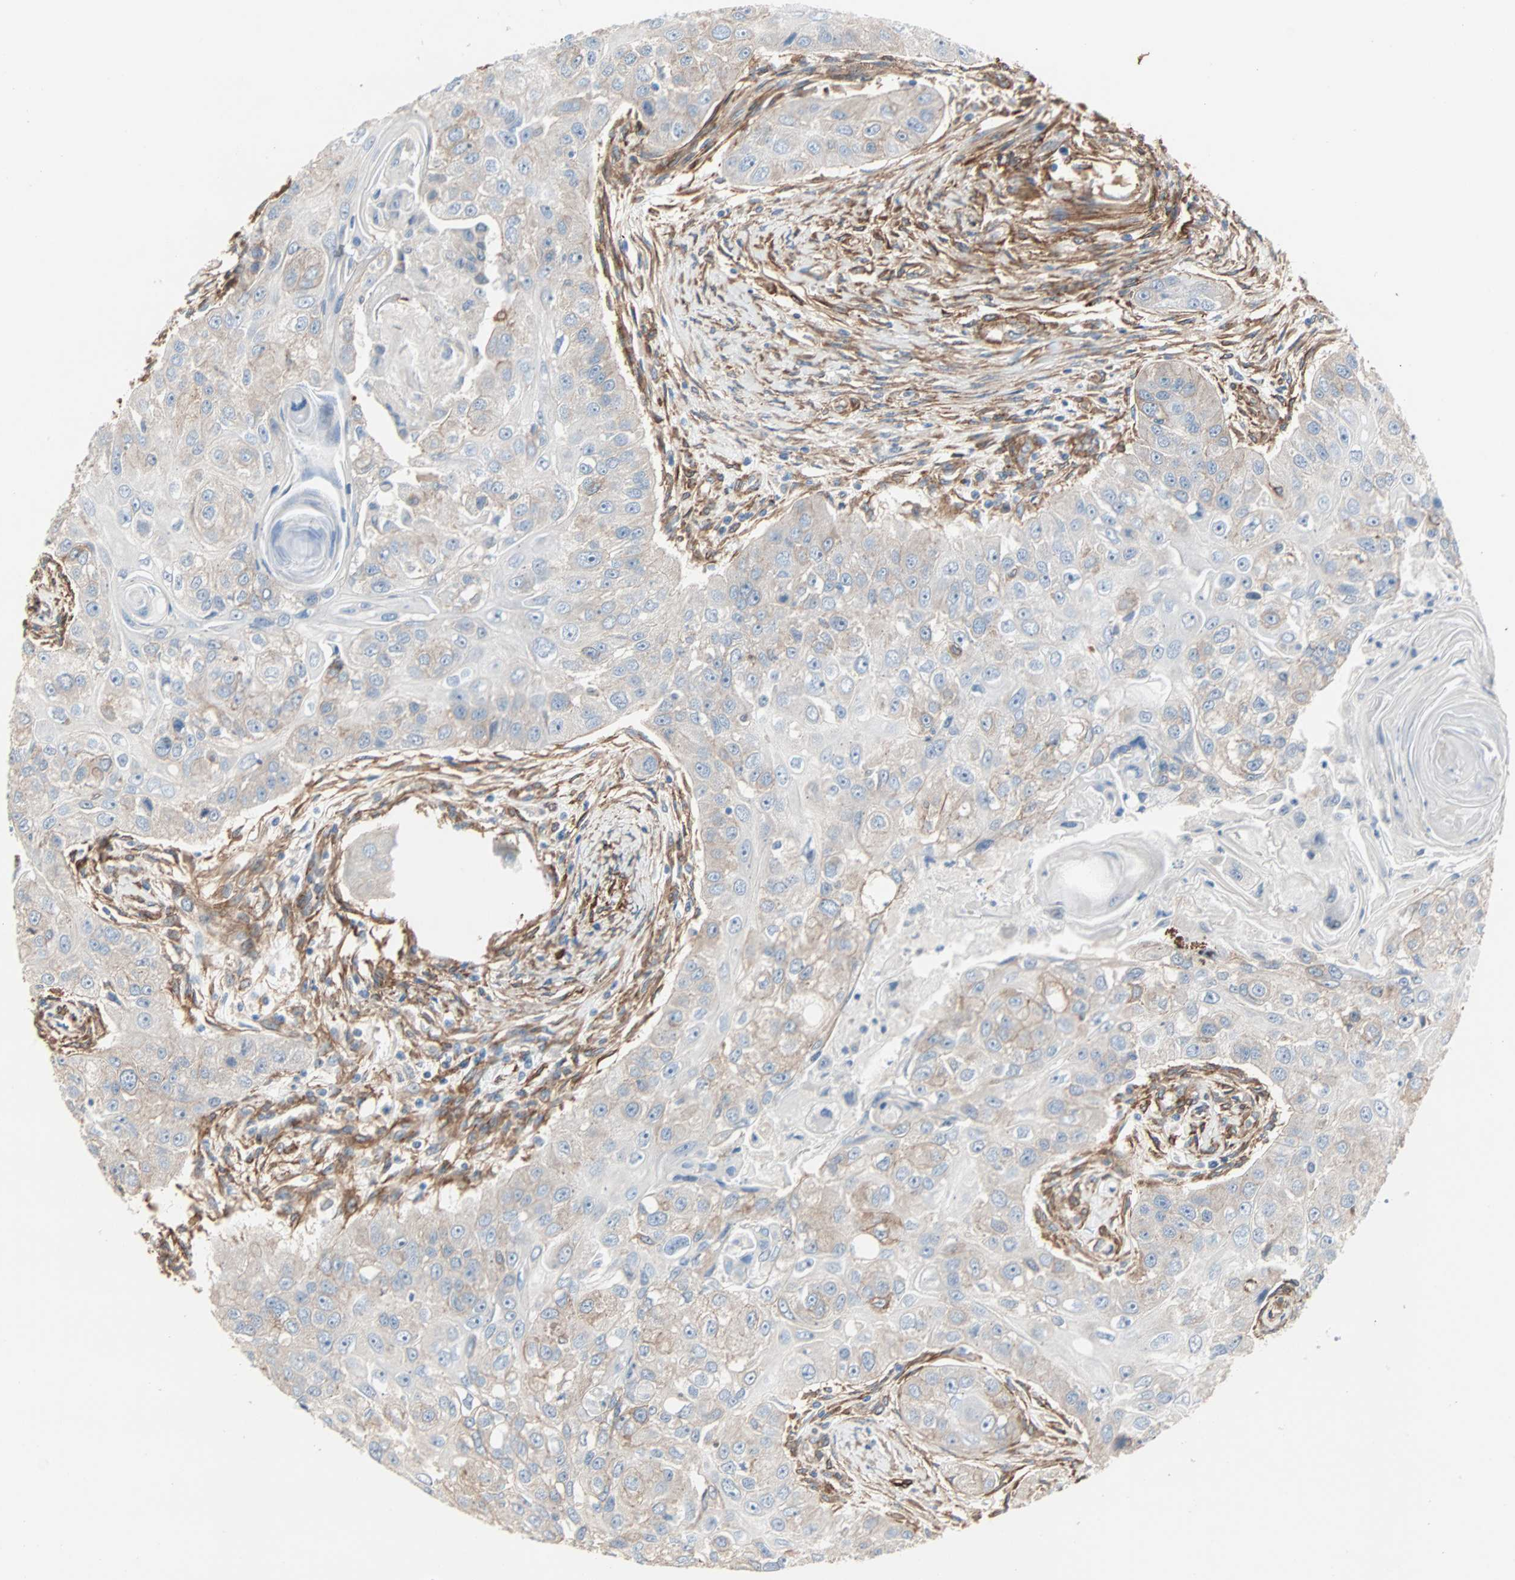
{"staining": {"intensity": "weak", "quantity": ">75%", "location": "cytoplasmic/membranous"}, "tissue": "head and neck cancer", "cell_type": "Tumor cells", "image_type": "cancer", "snomed": [{"axis": "morphology", "description": "Normal tissue, NOS"}, {"axis": "morphology", "description": "Squamous cell carcinoma, NOS"}, {"axis": "topography", "description": "Skeletal muscle"}, {"axis": "topography", "description": "Head-Neck"}], "caption": "Weak cytoplasmic/membranous staining is appreciated in approximately >75% of tumor cells in head and neck squamous cell carcinoma.", "gene": "EPB41L2", "patient": {"sex": "male", "age": 51}}